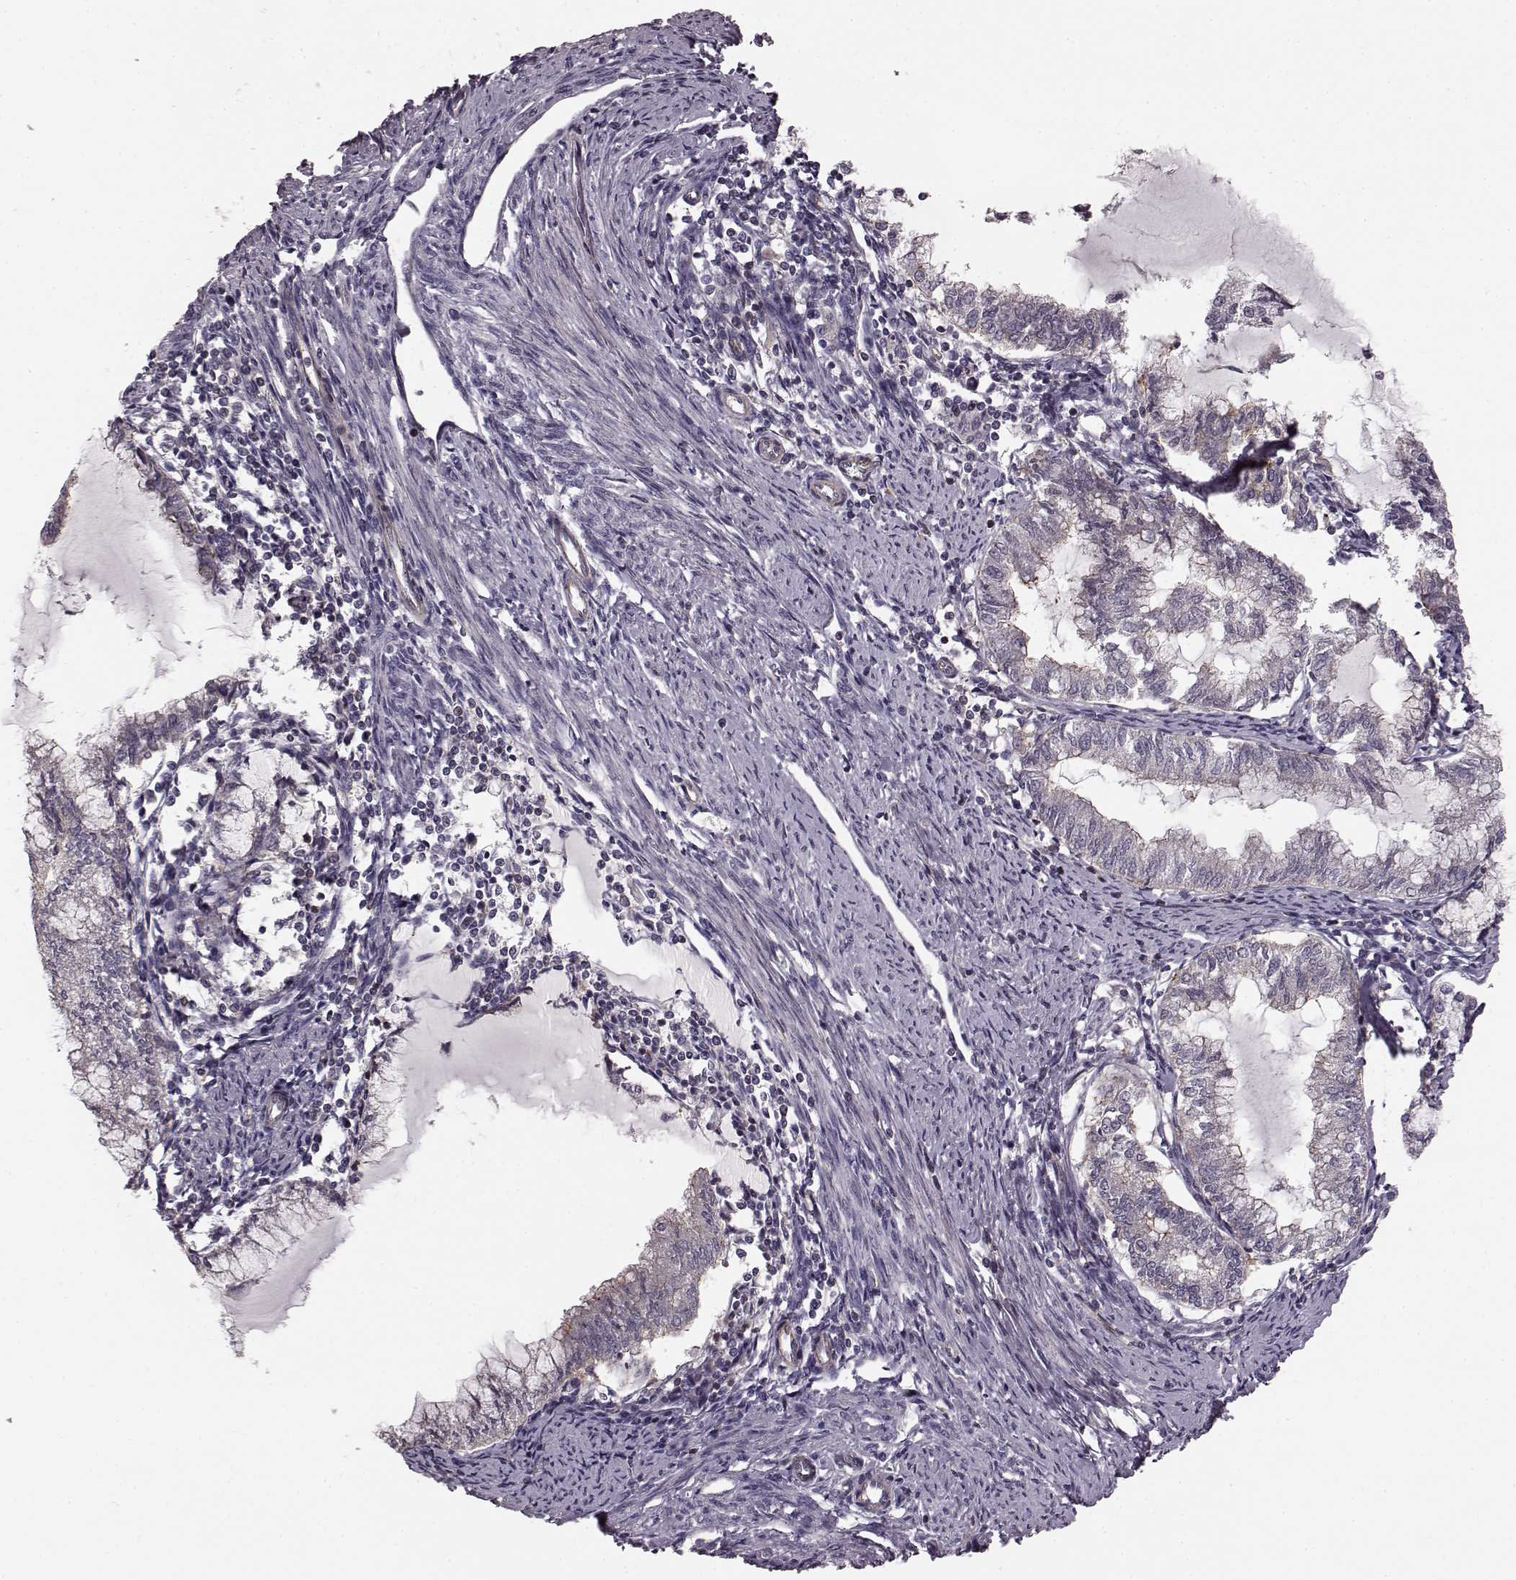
{"staining": {"intensity": "weak", "quantity": "<25%", "location": "cytoplasmic/membranous"}, "tissue": "endometrial cancer", "cell_type": "Tumor cells", "image_type": "cancer", "snomed": [{"axis": "morphology", "description": "Adenocarcinoma, NOS"}, {"axis": "topography", "description": "Endometrium"}], "caption": "Tumor cells are negative for brown protein staining in adenocarcinoma (endometrial). (DAB (3,3'-diaminobenzidine) immunohistochemistry with hematoxylin counter stain).", "gene": "SLC22A18", "patient": {"sex": "female", "age": 79}}